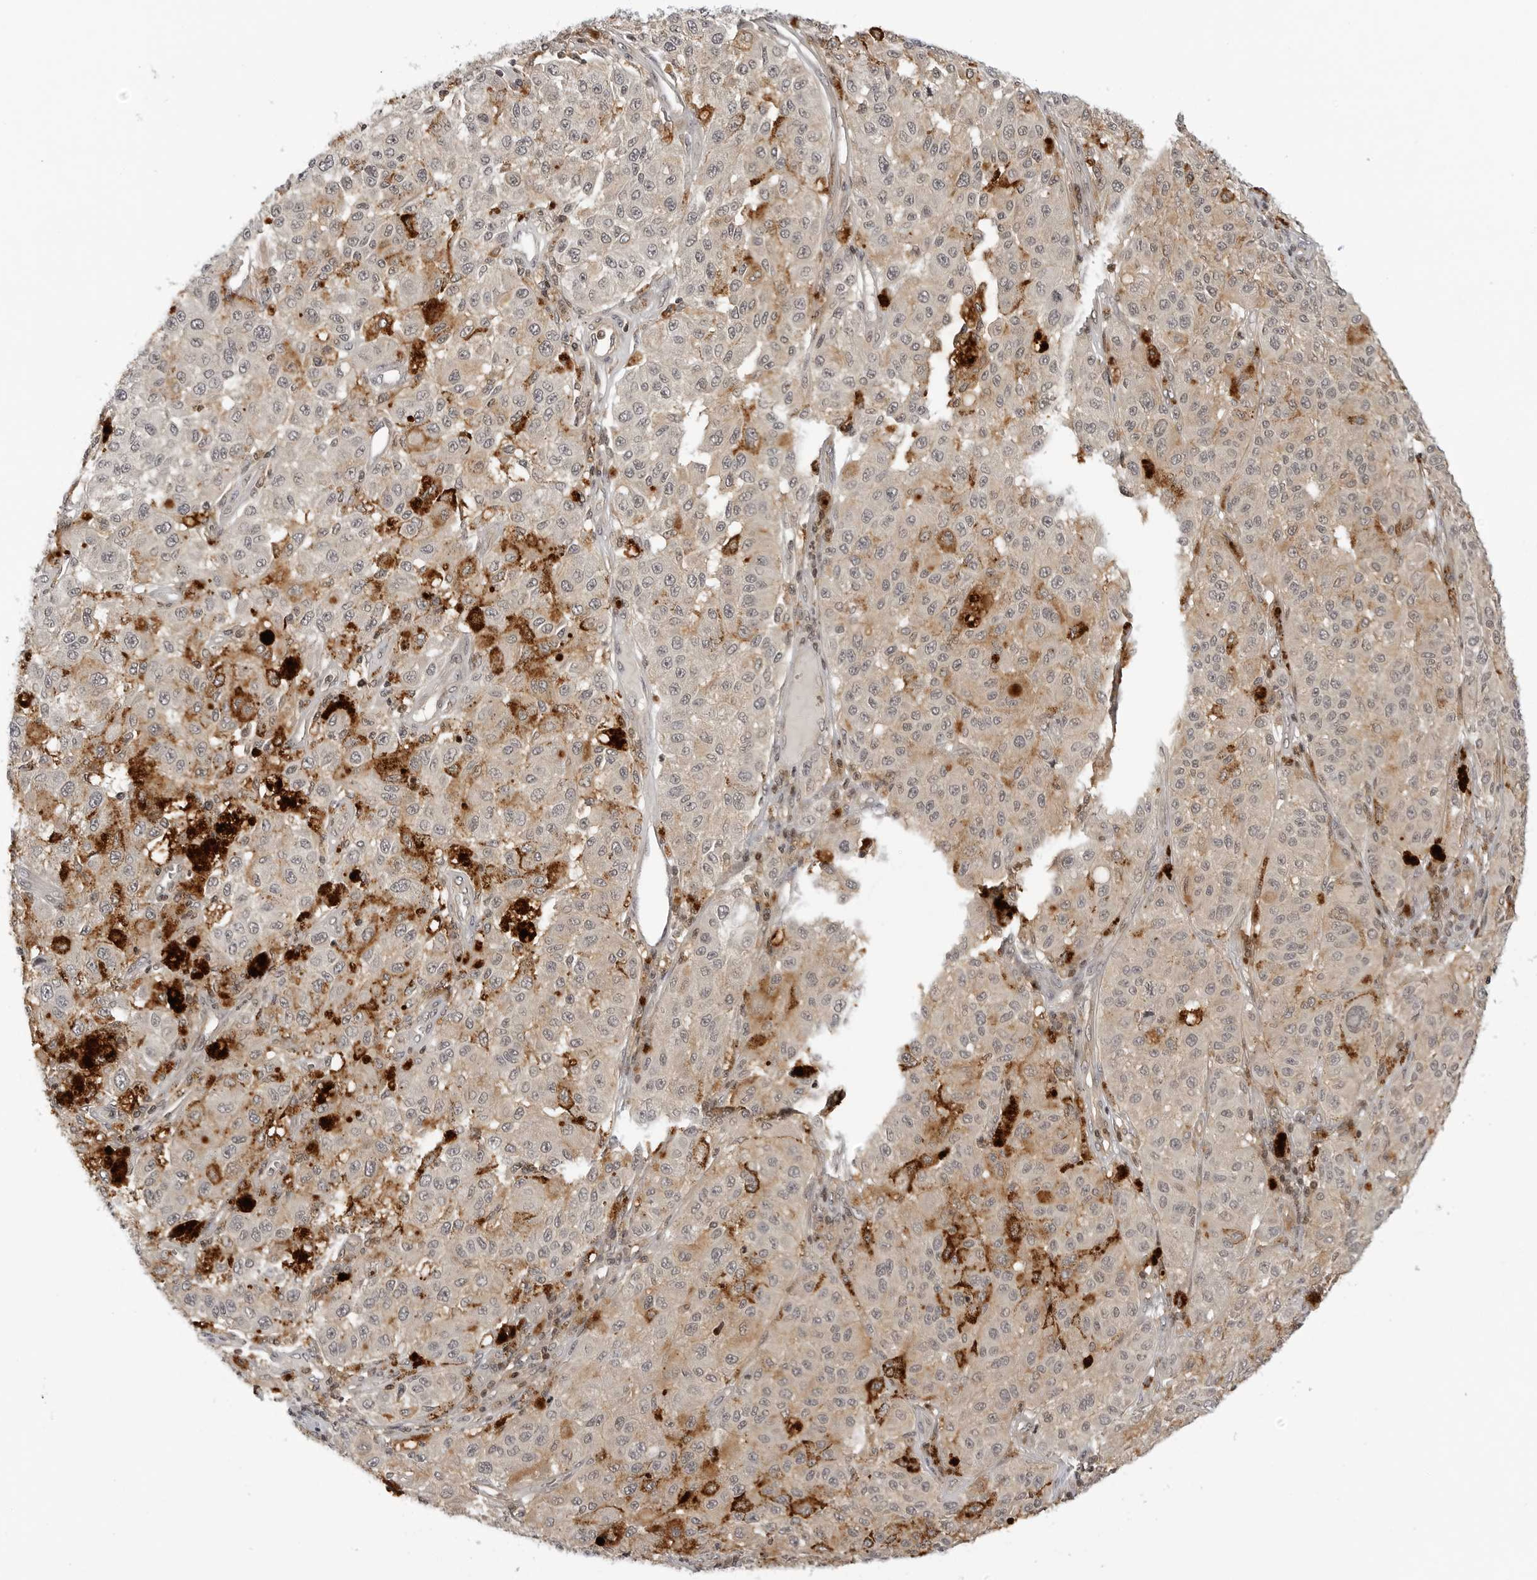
{"staining": {"intensity": "negative", "quantity": "none", "location": "none"}, "tissue": "melanoma", "cell_type": "Tumor cells", "image_type": "cancer", "snomed": [{"axis": "morphology", "description": "Malignant melanoma, NOS"}, {"axis": "topography", "description": "Skin"}], "caption": "Tumor cells show no significant staining in melanoma.", "gene": "MAP2K5", "patient": {"sex": "female", "age": 64}}